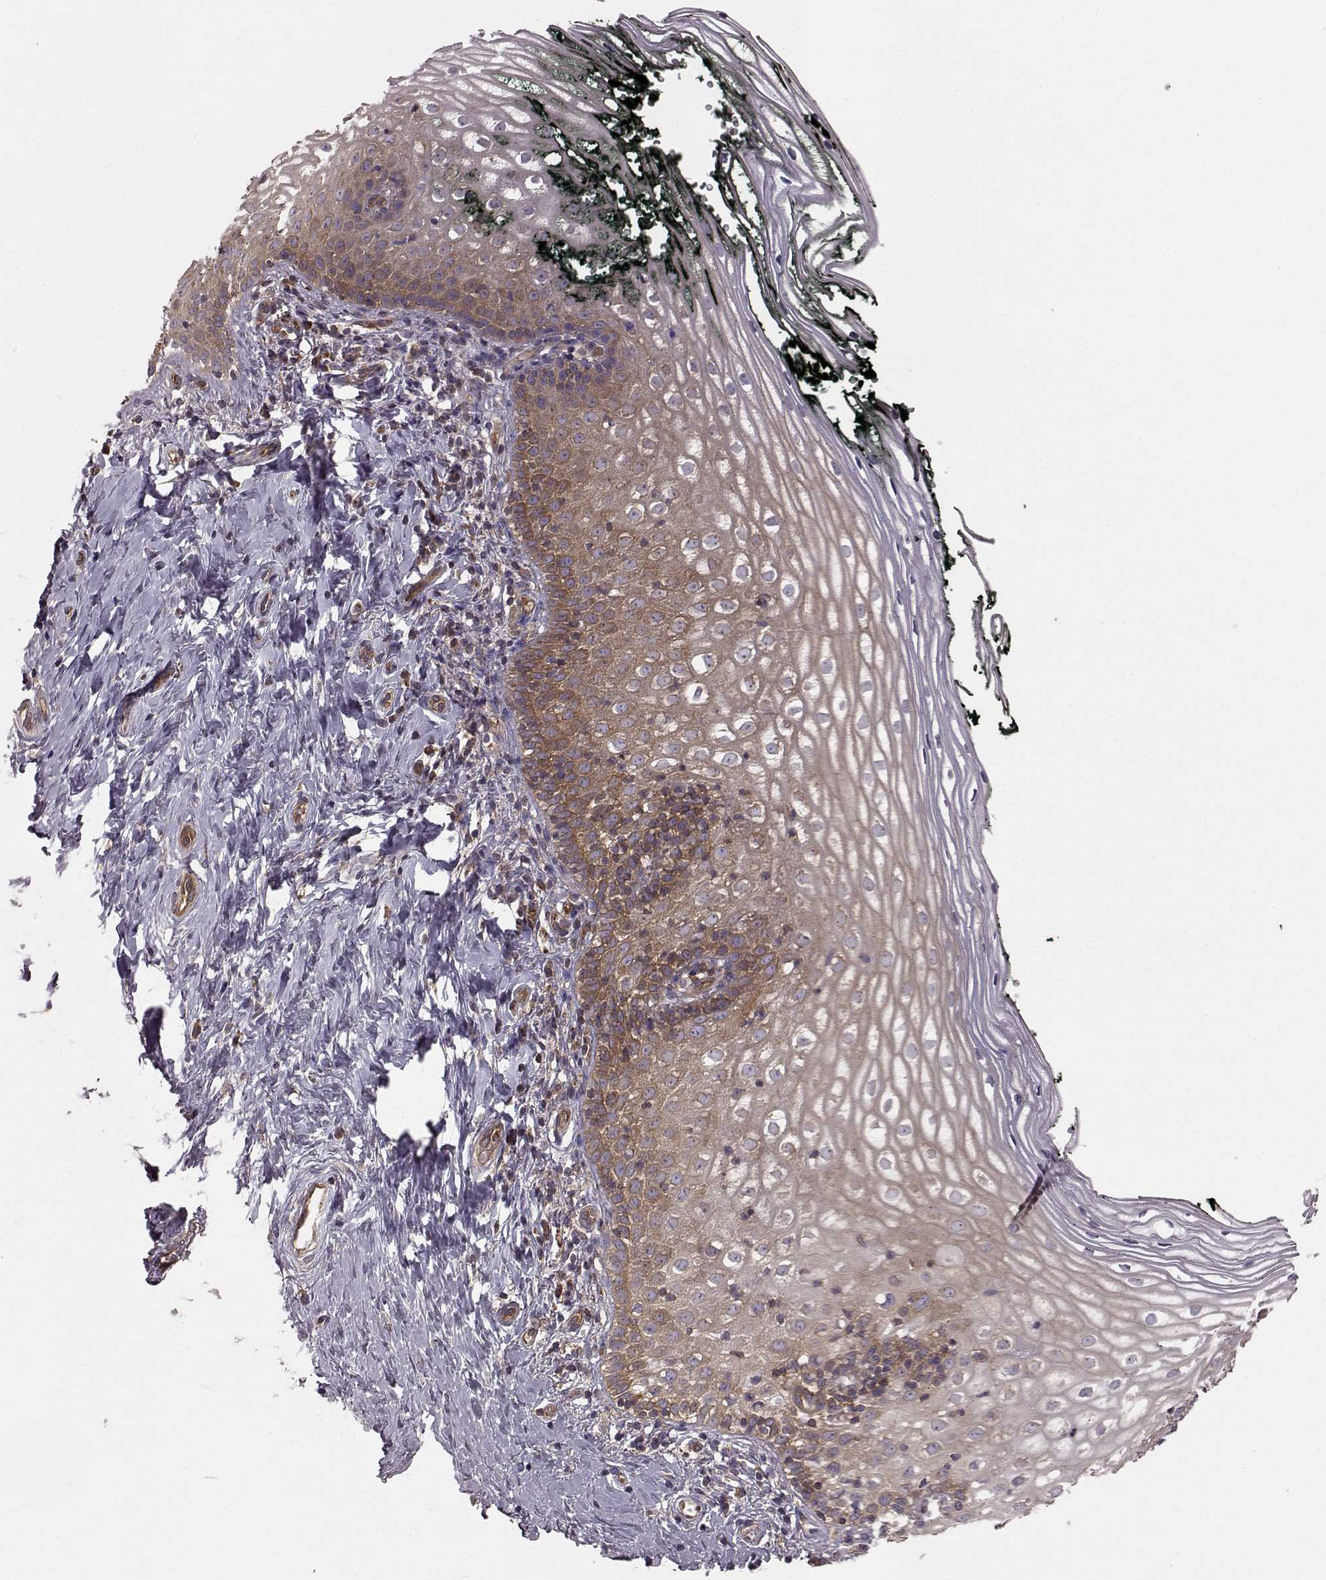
{"staining": {"intensity": "weak", "quantity": "25%-75%", "location": "cytoplasmic/membranous"}, "tissue": "vagina", "cell_type": "Squamous epithelial cells", "image_type": "normal", "snomed": [{"axis": "morphology", "description": "Normal tissue, NOS"}, {"axis": "topography", "description": "Vagina"}], "caption": "Immunohistochemical staining of unremarkable vagina demonstrates low levels of weak cytoplasmic/membranous expression in about 25%-75% of squamous epithelial cells.", "gene": "RABGAP1", "patient": {"sex": "female", "age": 47}}